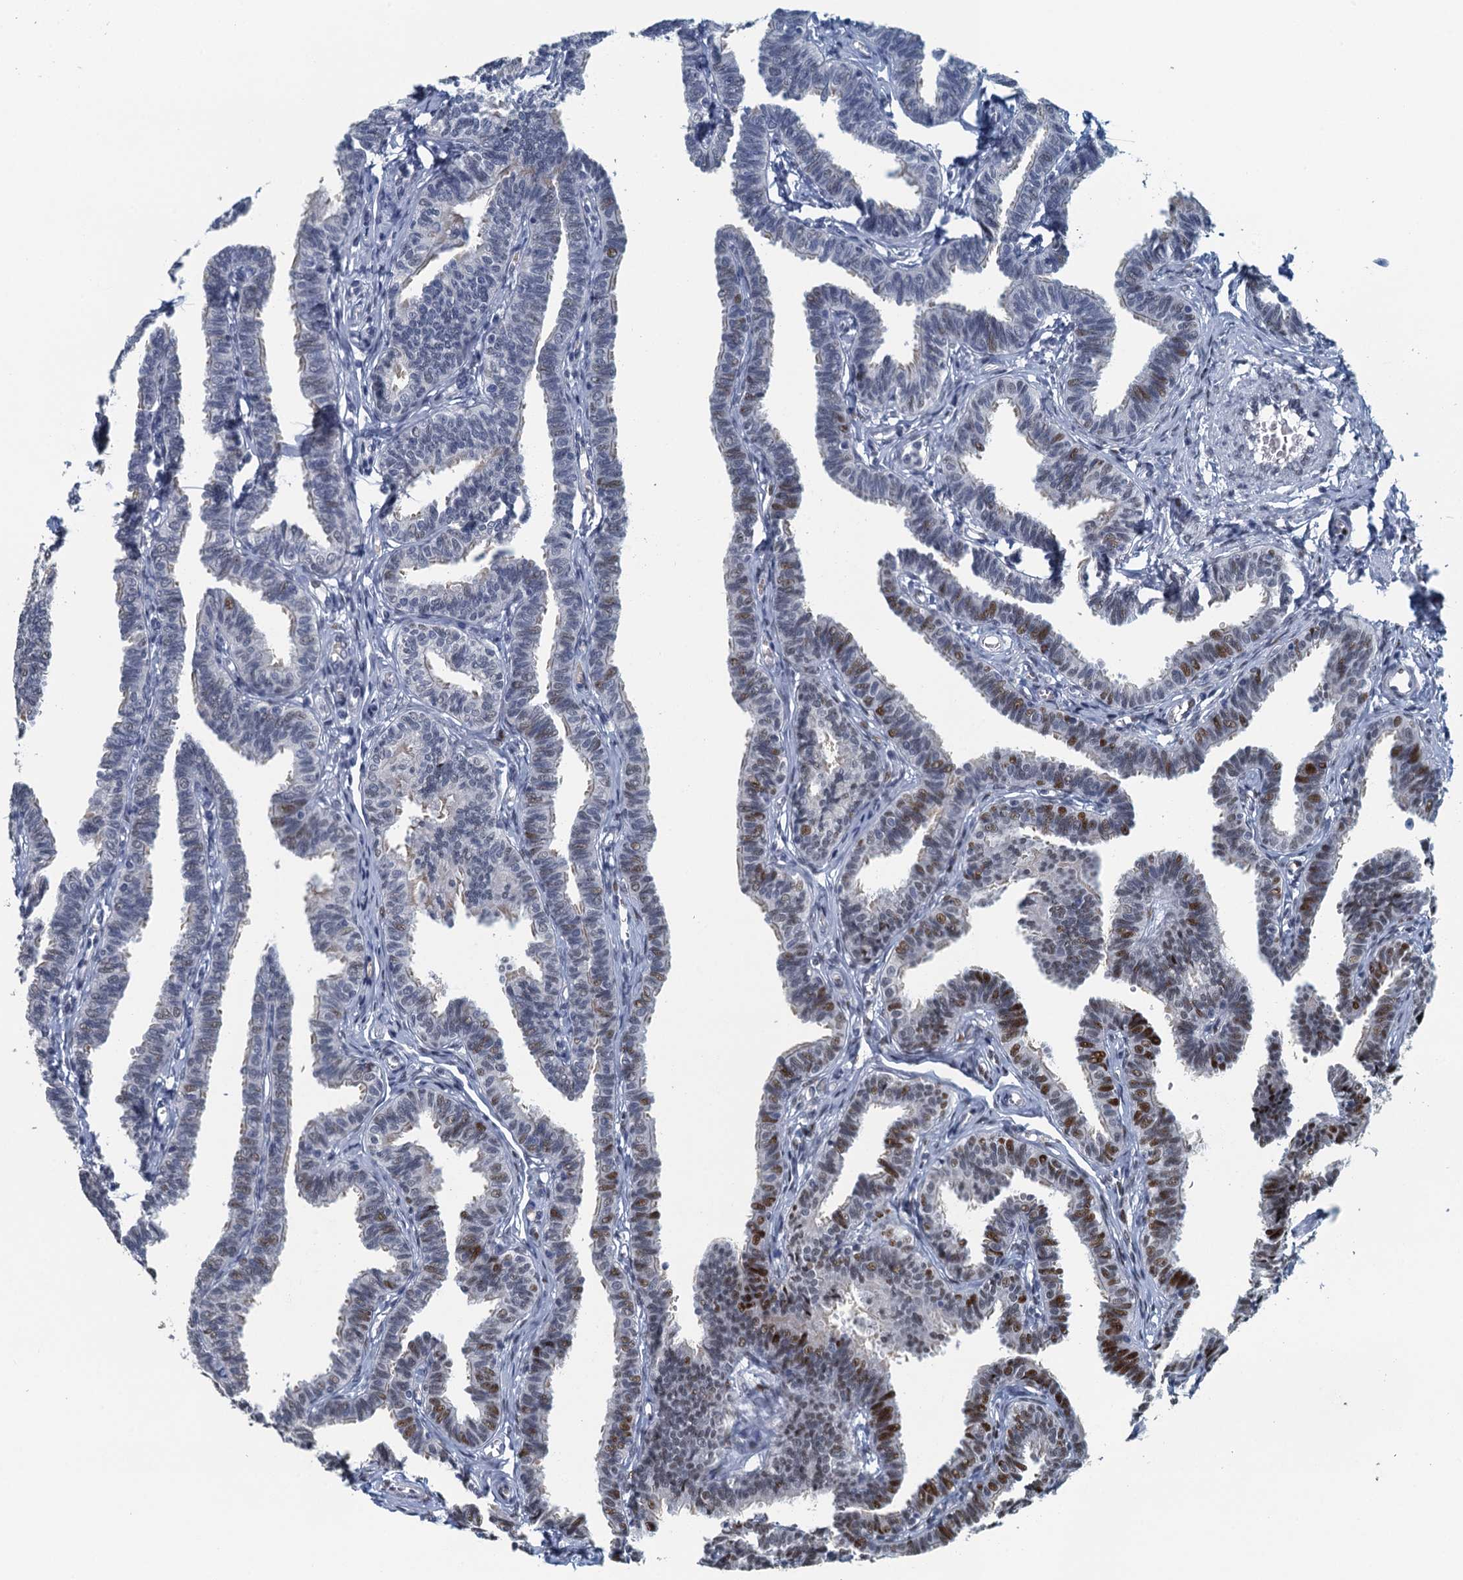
{"staining": {"intensity": "strong", "quantity": "25%-75%", "location": "nuclear"}, "tissue": "fallopian tube", "cell_type": "Glandular cells", "image_type": "normal", "snomed": [{"axis": "morphology", "description": "Normal tissue, NOS"}, {"axis": "topography", "description": "Fallopian tube"}, {"axis": "topography", "description": "Ovary"}], "caption": "Immunohistochemical staining of benign fallopian tube demonstrates high levels of strong nuclear expression in approximately 25%-75% of glandular cells.", "gene": "TTLL9", "patient": {"sex": "female", "age": 23}}